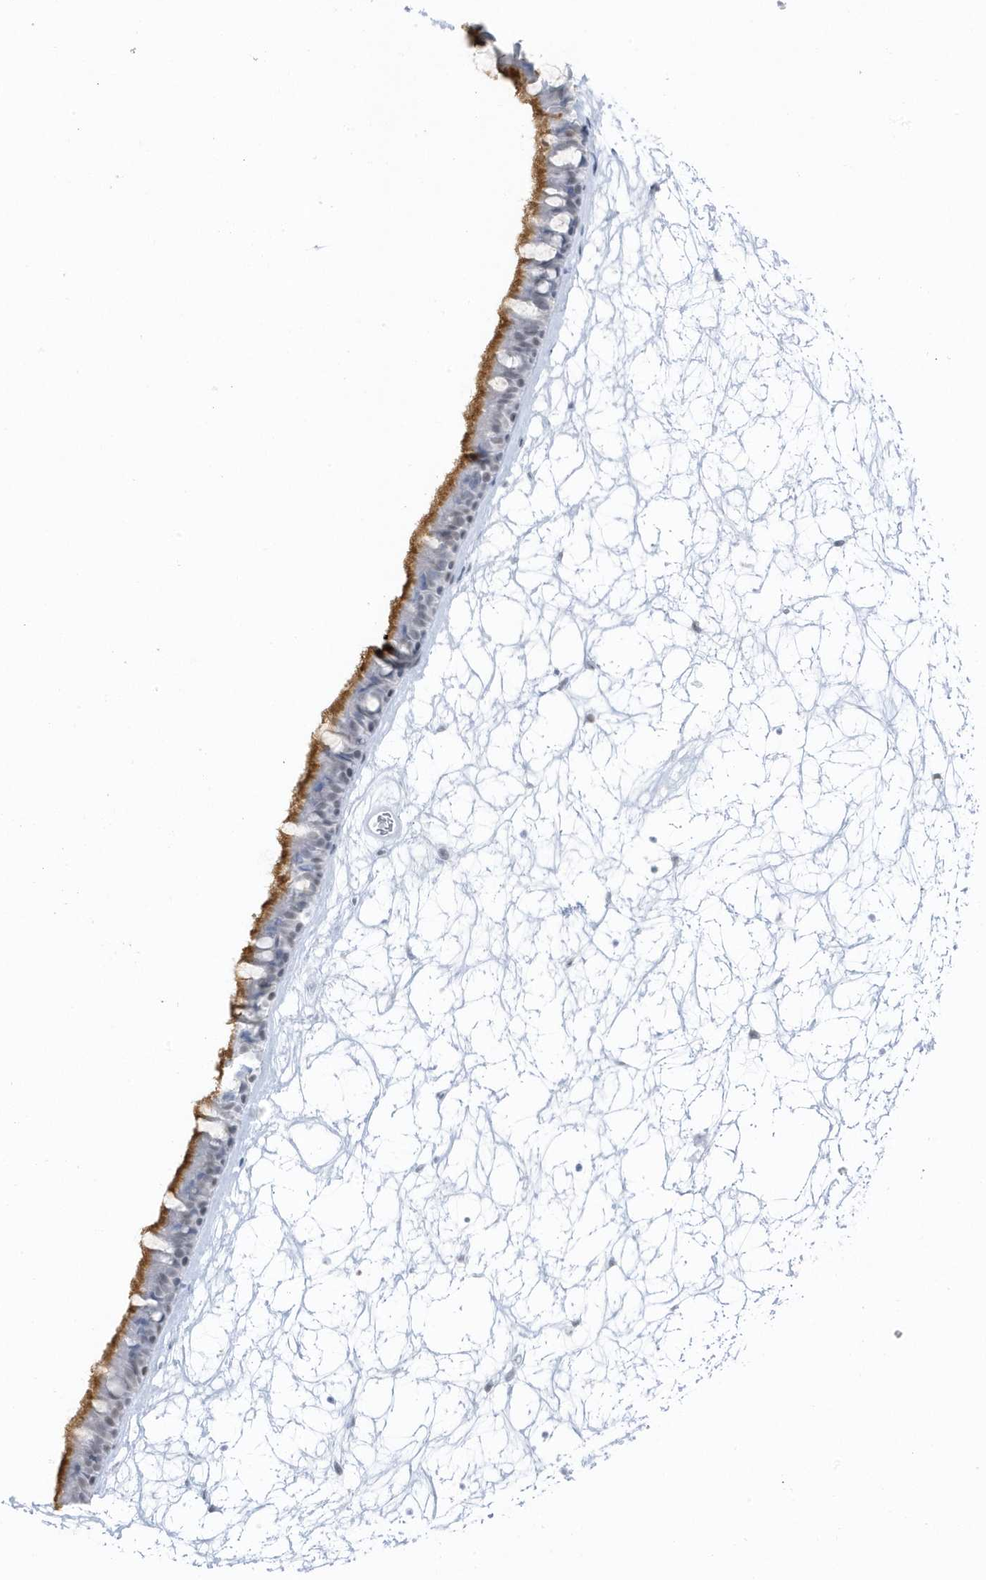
{"staining": {"intensity": "moderate", "quantity": ">75%", "location": "cytoplasmic/membranous"}, "tissue": "nasopharynx", "cell_type": "Respiratory epithelial cells", "image_type": "normal", "snomed": [{"axis": "morphology", "description": "Normal tissue, NOS"}, {"axis": "topography", "description": "Nasopharynx"}], "caption": "This is an image of immunohistochemistry staining of normal nasopharynx, which shows moderate staining in the cytoplasmic/membranous of respiratory epithelial cells.", "gene": "SMIM34", "patient": {"sex": "male", "age": 64}}